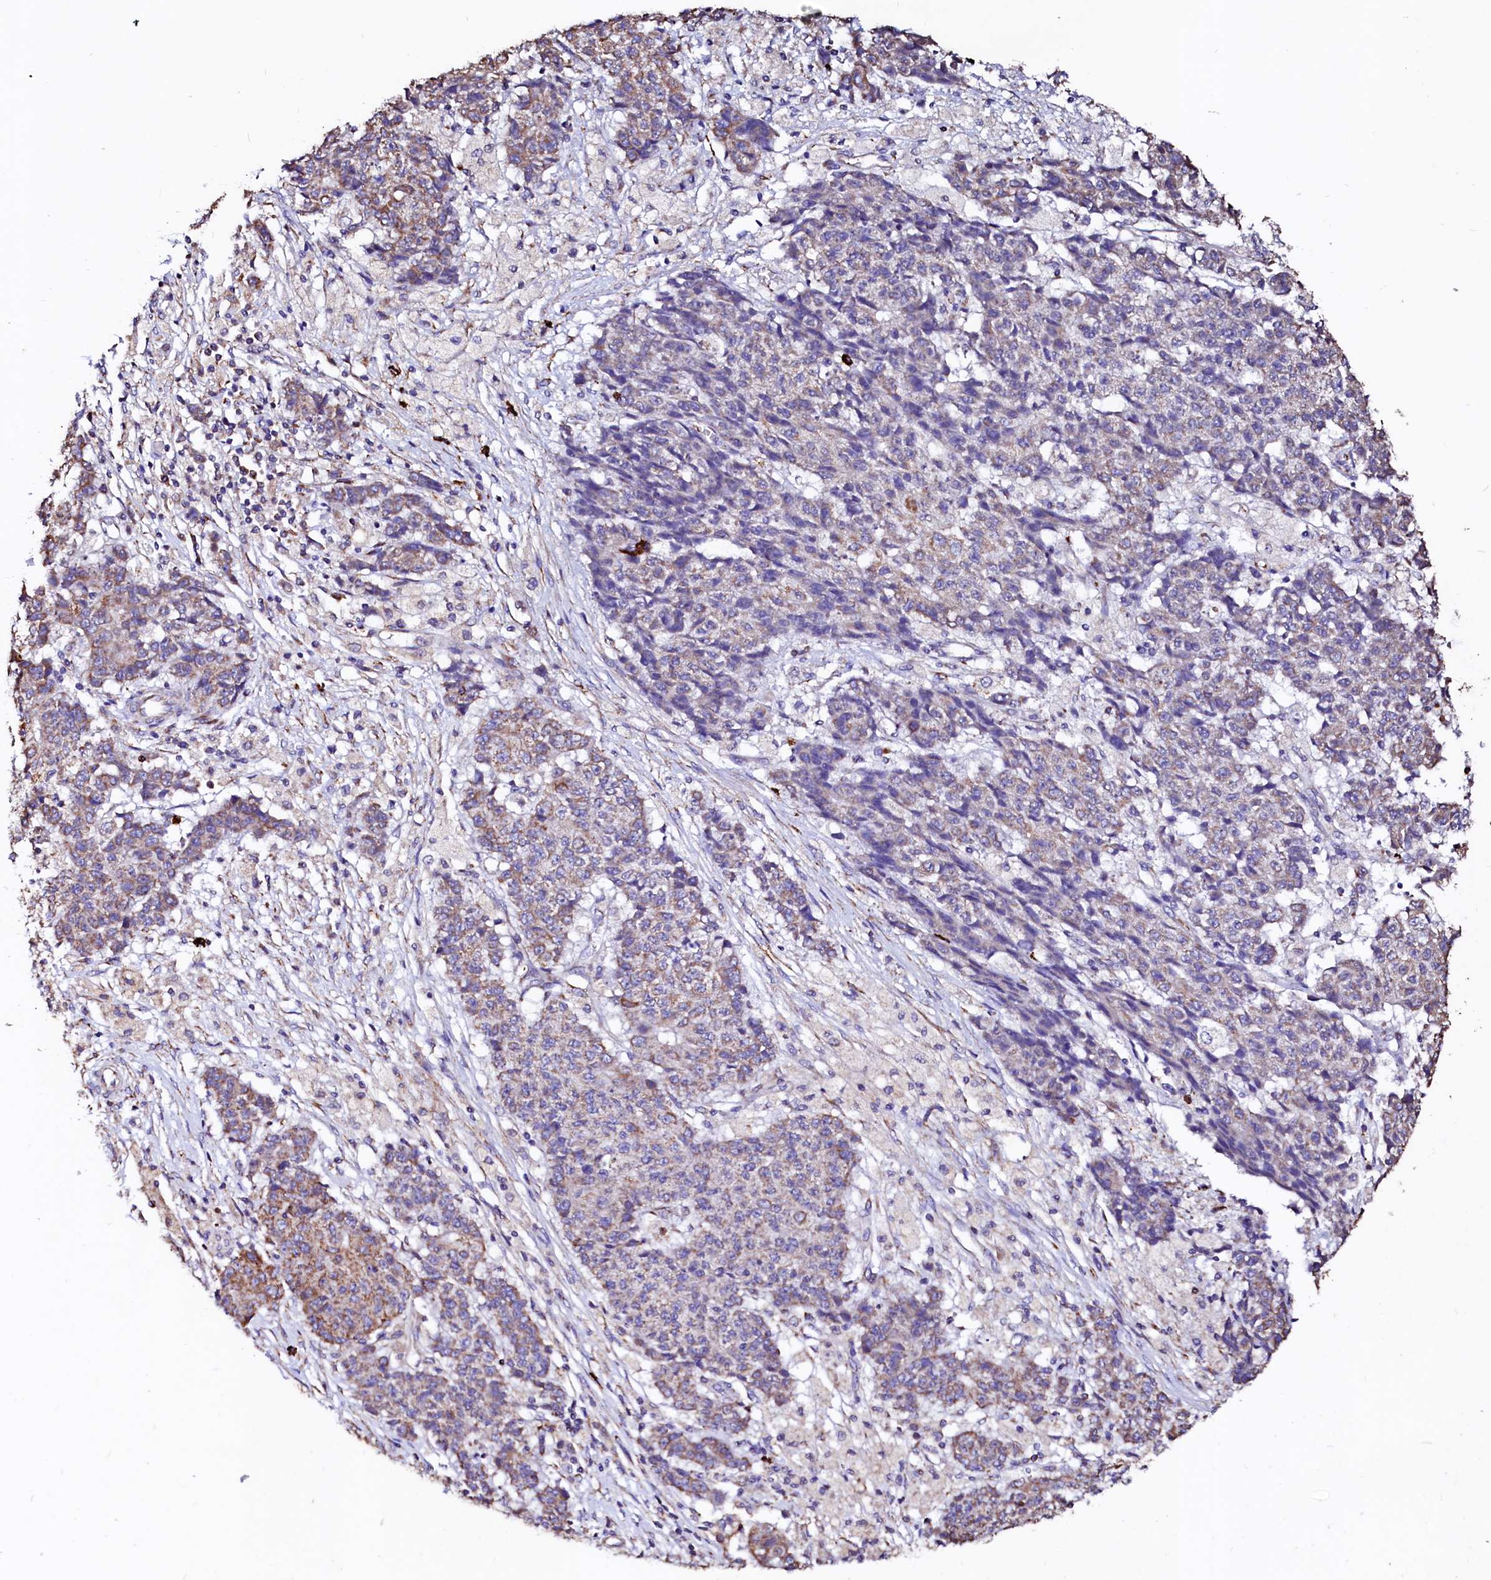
{"staining": {"intensity": "moderate", "quantity": "<25%", "location": "cytoplasmic/membranous"}, "tissue": "ovarian cancer", "cell_type": "Tumor cells", "image_type": "cancer", "snomed": [{"axis": "morphology", "description": "Carcinoma, endometroid"}, {"axis": "topography", "description": "Ovary"}], "caption": "The histopathology image demonstrates staining of ovarian cancer, revealing moderate cytoplasmic/membranous protein staining (brown color) within tumor cells.", "gene": "MAOB", "patient": {"sex": "female", "age": 42}}